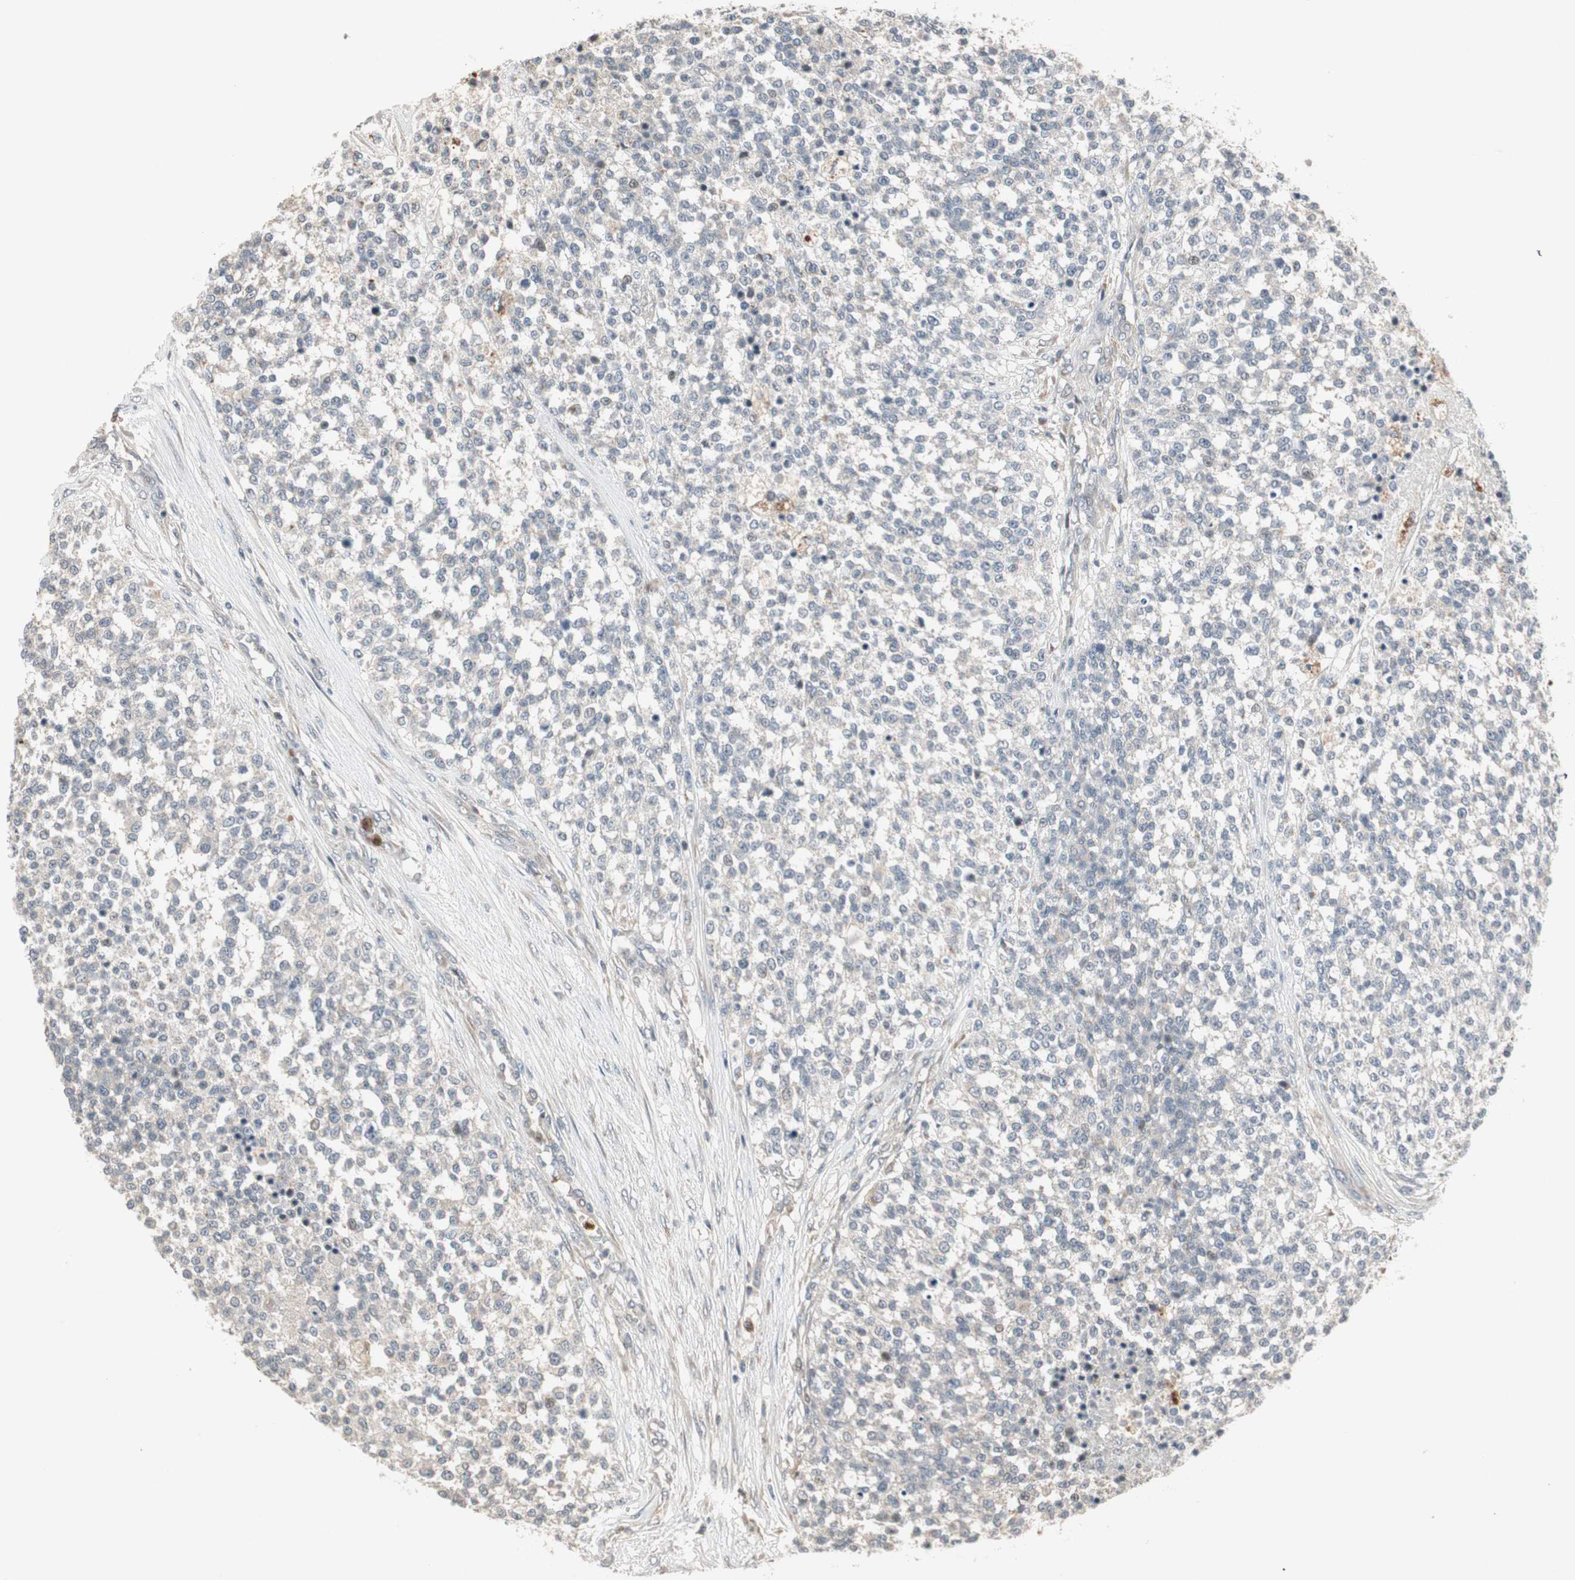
{"staining": {"intensity": "negative", "quantity": "none", "location": "none"}, "tissue": "testis cancer", "cell_type": "Tumor cells", "image_type": "cancer", "snomed": [{"axis": "morphology", "description": "Seminoma, NOS"}, {"axis": "topography", "description": "Testis"}], "caption": "An image of human testis cancer is negative for staining in tumor cells.", "gene": "SNX4", "patient": {"sex": "male", "age": 59}}